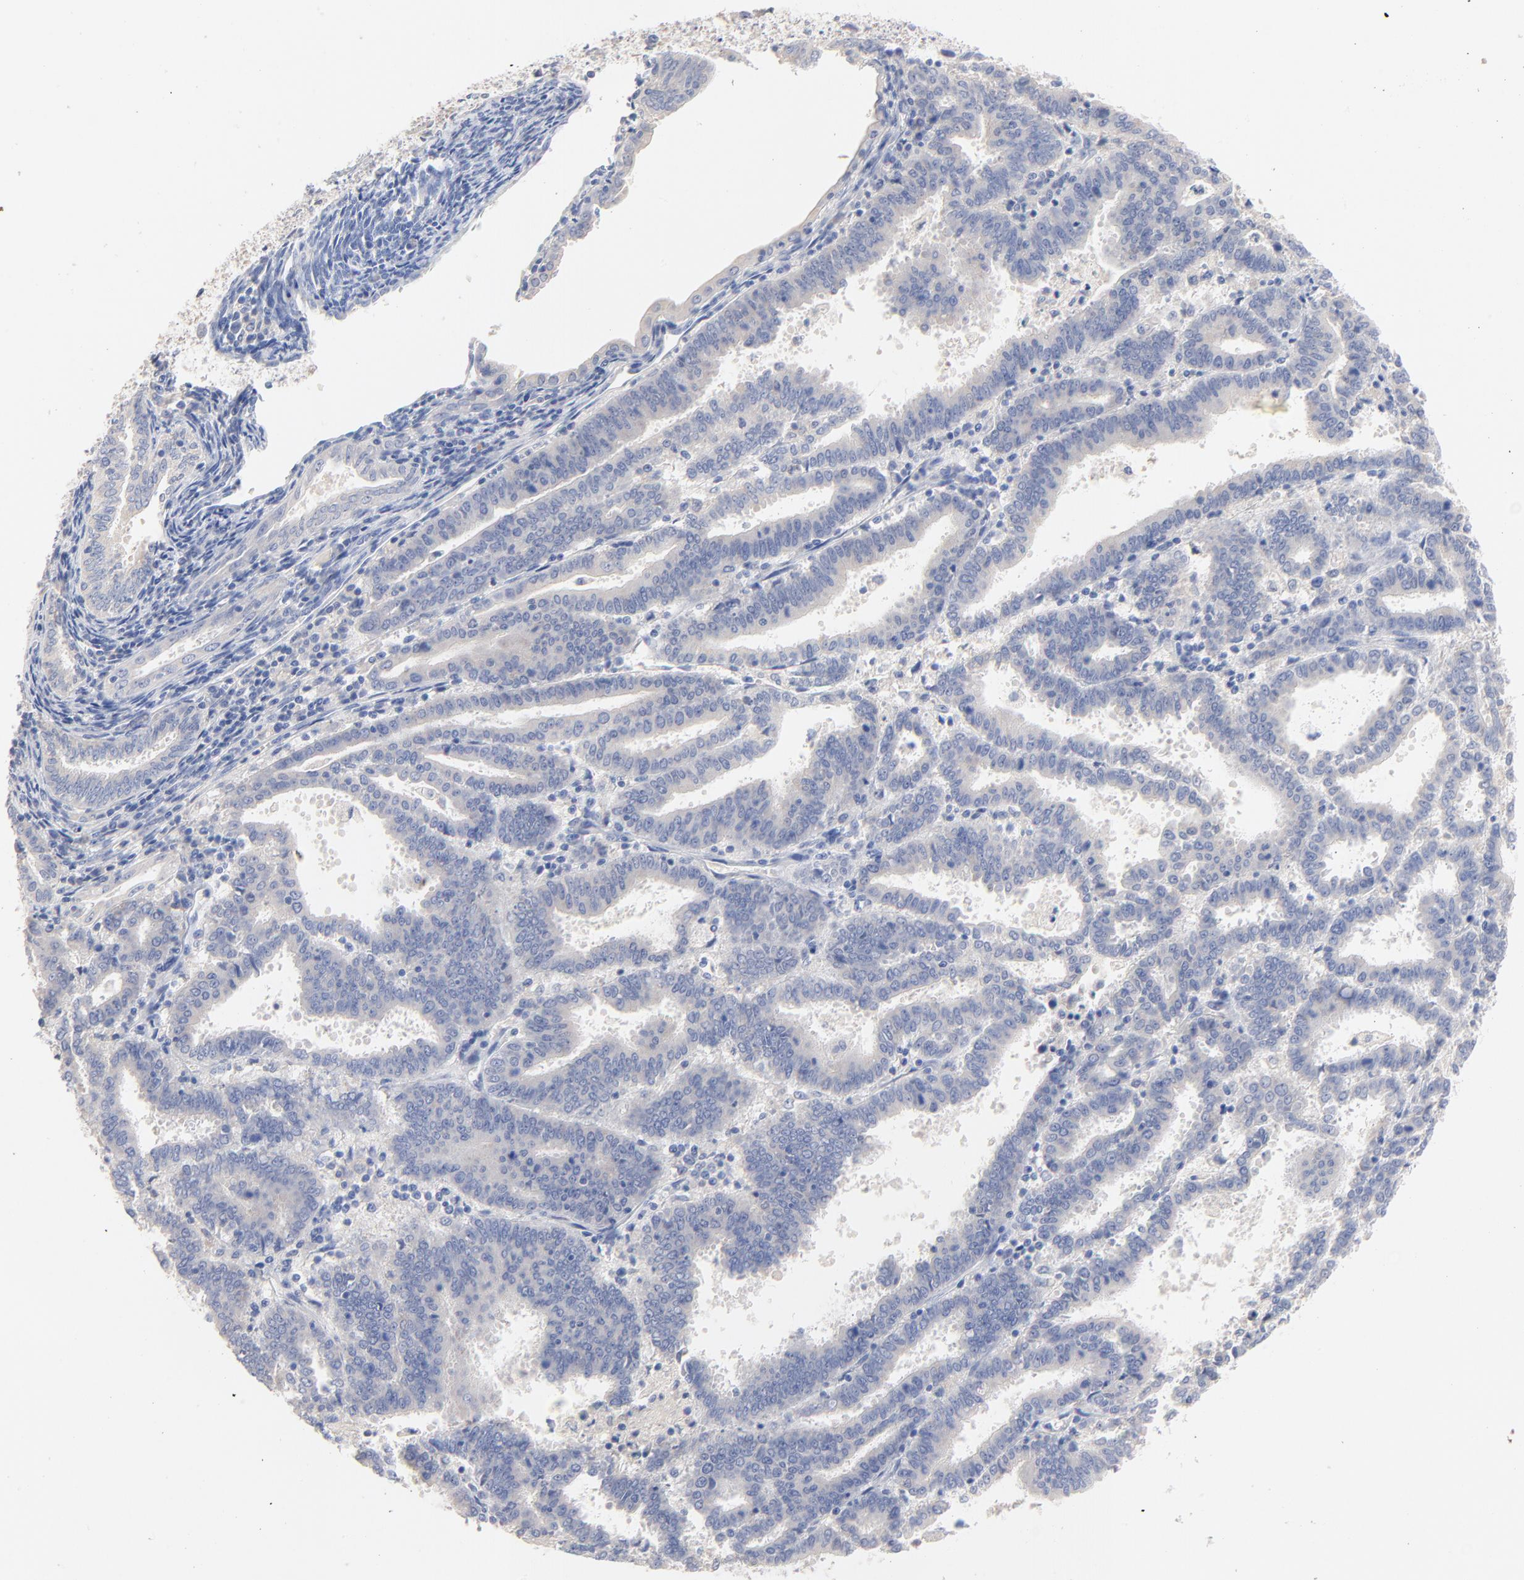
{"staining": {"intensity": "negative", "quantity": "none", "location": "none"}, "tissue": "endometrial cancer", "cell_type": "Tumor cells", "image_type": "cancer", "snomed": [{"axis": "morphology", "description": "Adenocarcinoma, NOS"}, {"axis": "topography", "description": "Uterus"}], "caption": "High power microscopy micrograph of an IHC image of endometrial cancer, revealing no significant expression in tumor cells.", "gene": "CPS1", "patient": {"sex": "female", "age": 83}}